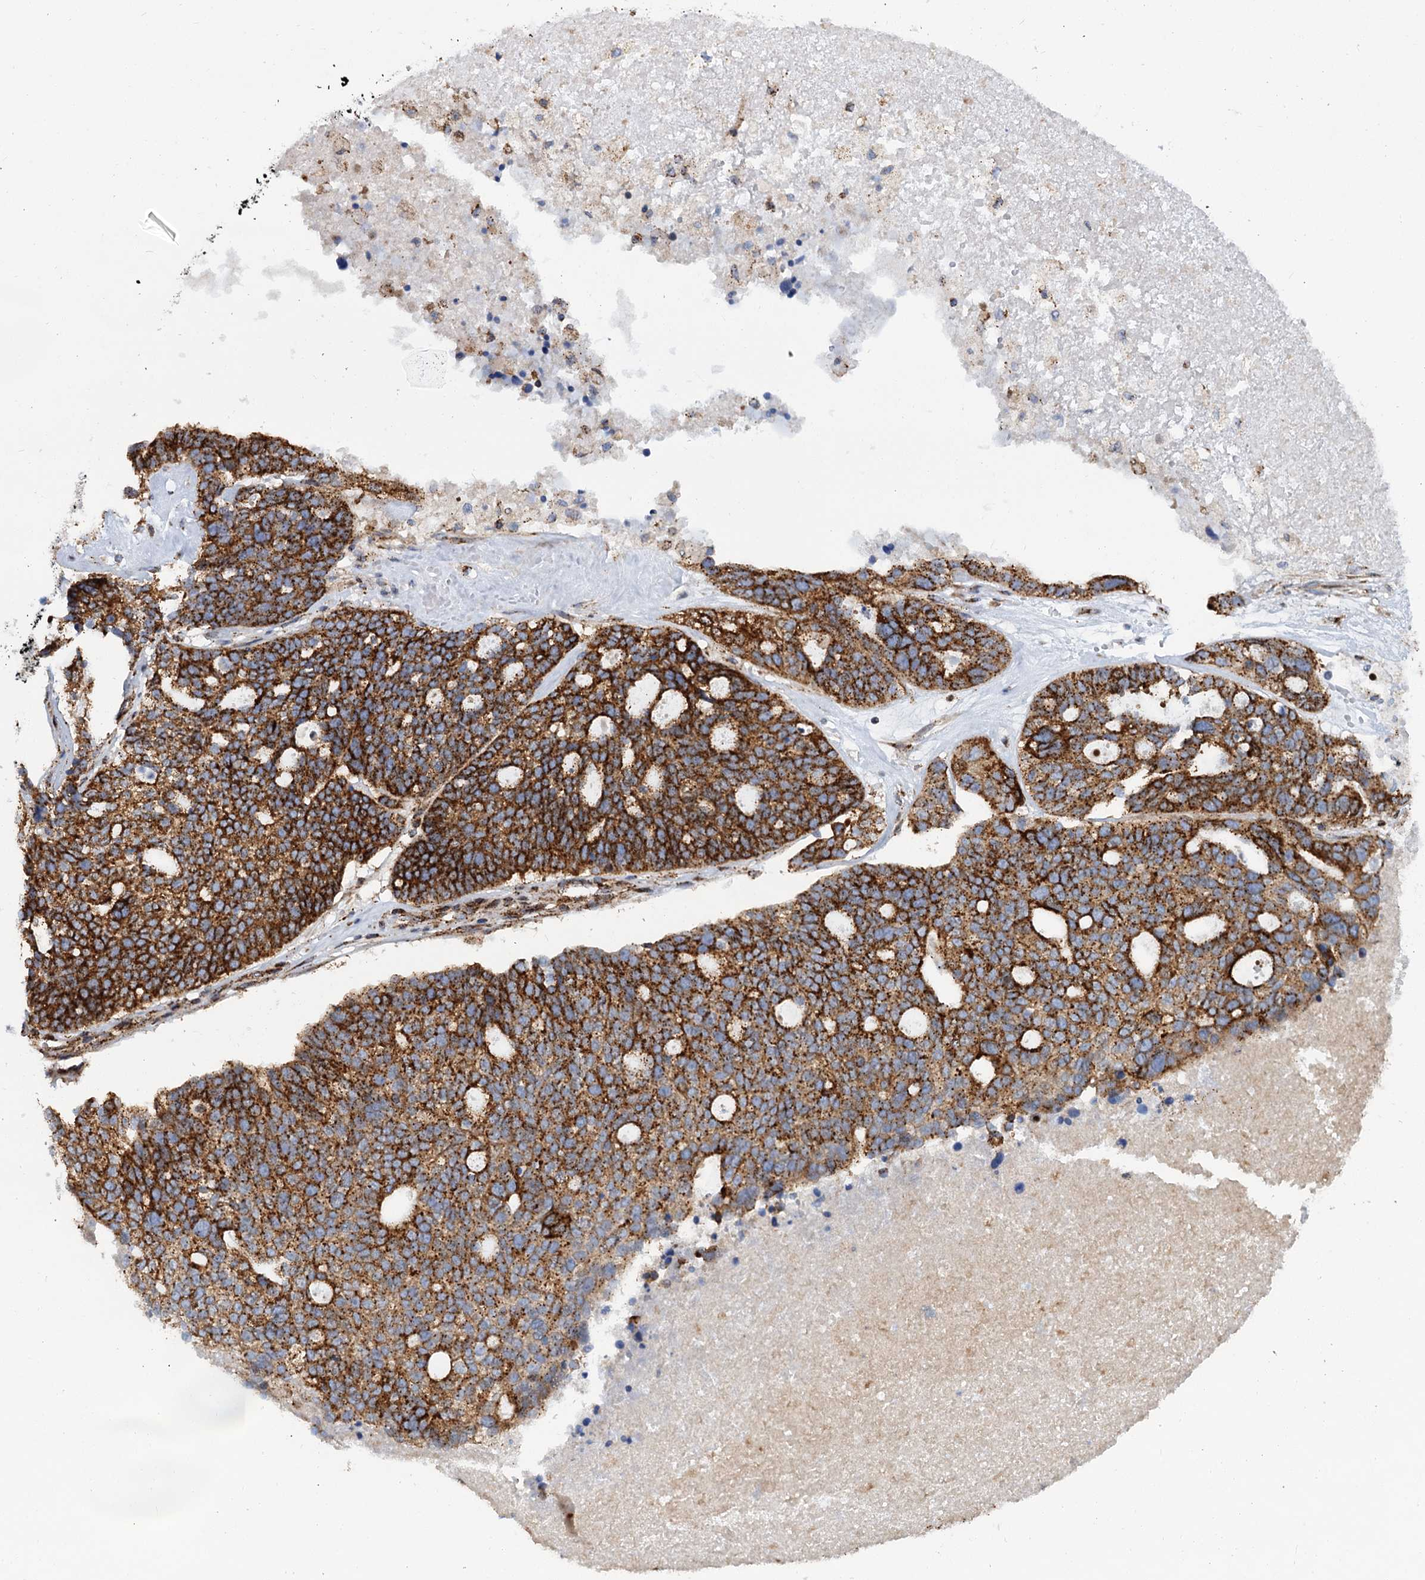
{"staining": {"intensity": "strong", "quantity": ">75%", "location": "cytoplasmic/membranous"}, "tissue": "ovarian cancer", "cell_type": "Tumor cells", "image_type": "cancer", "snomed": [{"axis": "morphology", "description": "Cystadenocarcinoma, serous, NOS"}, {"axis": "topography", "description": "Ovary"}], "caption": "A high amount of strong cytoplasmic/membranous expression is present in about >75% of tumor cells in ovarian cancer (serous cystadenocarcinoma) tissue.", "gene": "SUPT20H", "patient": {"sex": "female", "age": 59}}